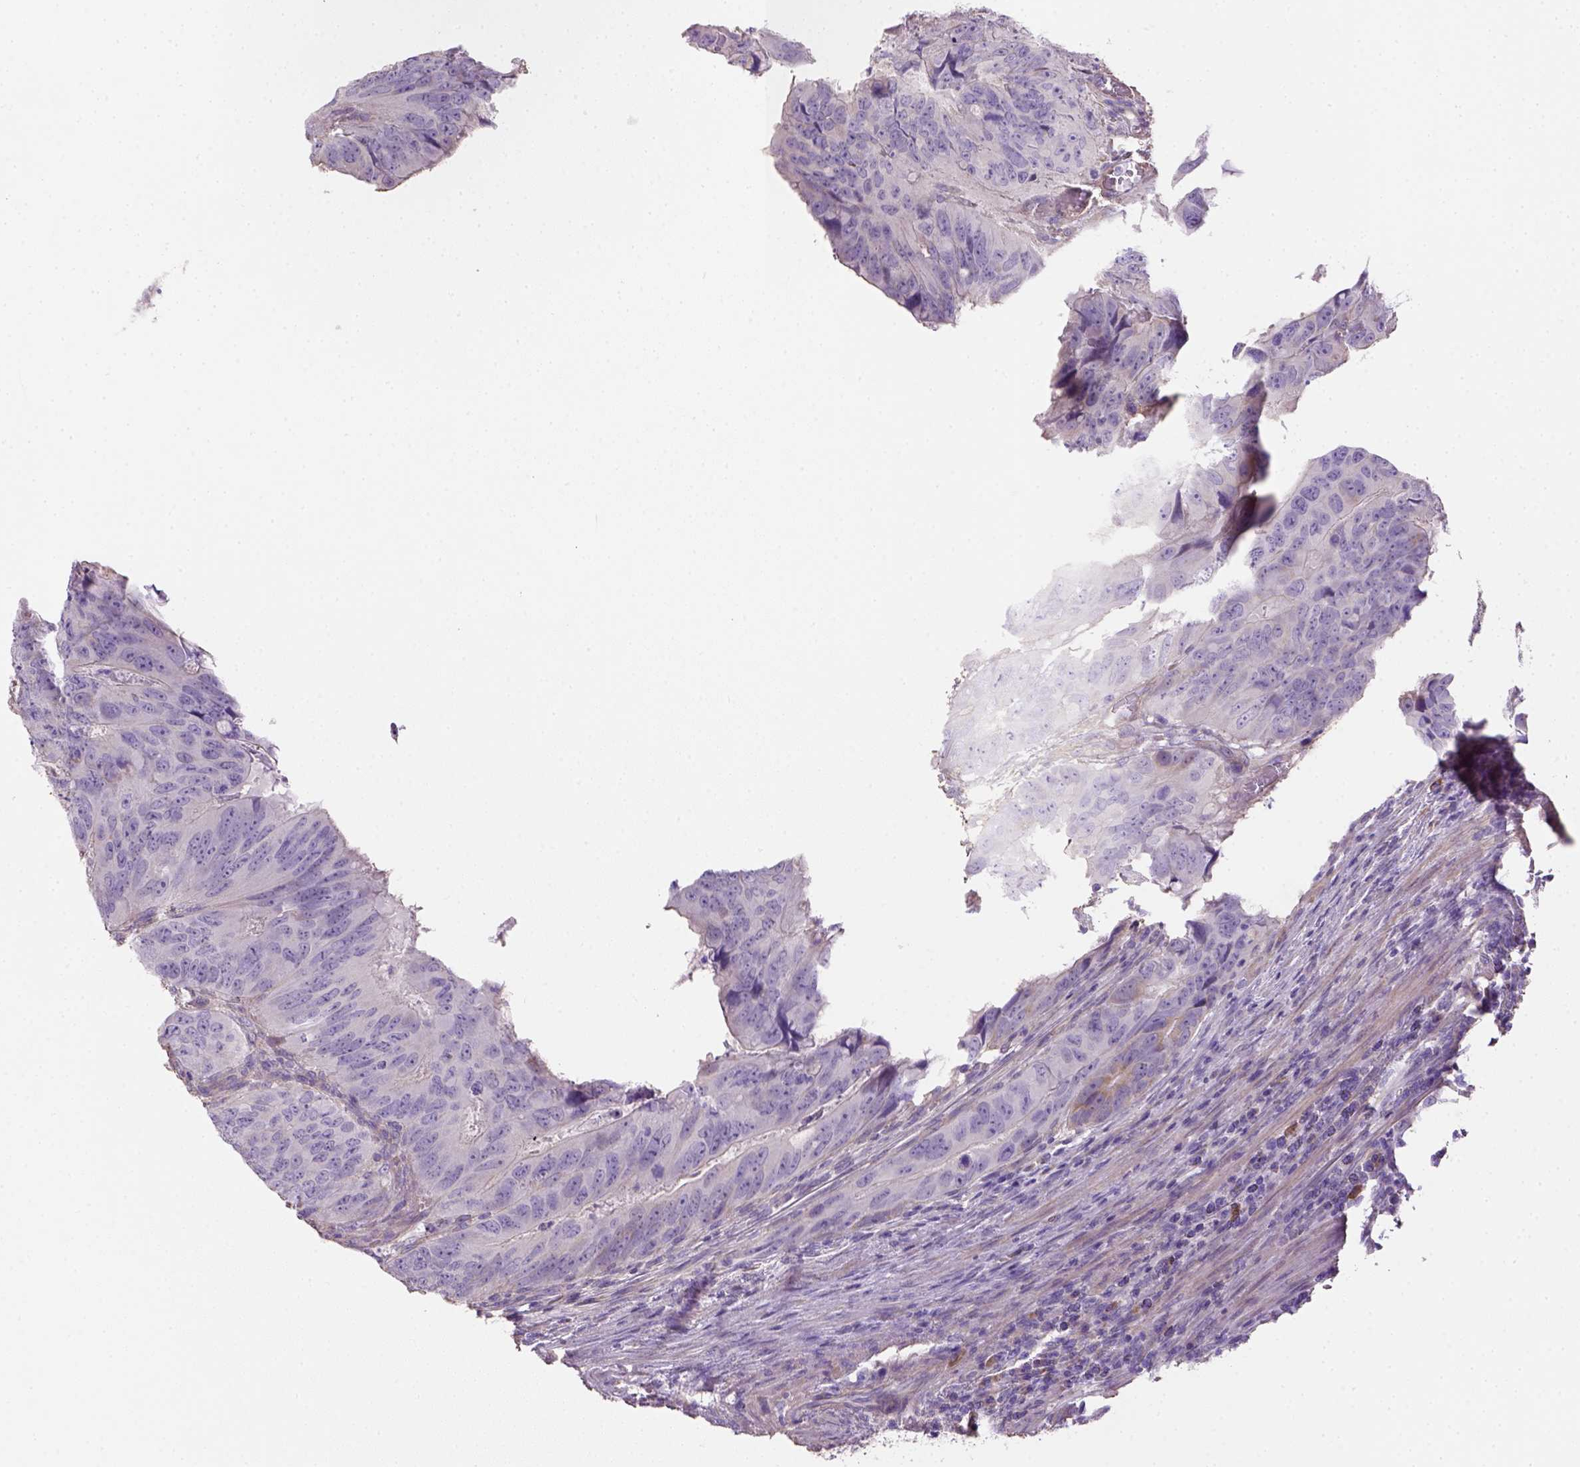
{"staining": {"intensity": "negative", "quantity": "none", "location": "none"}, "tissue": "colorectal cancer", "cell_type": "Tumor cells", "image_type": "cancer", "snomed": [{"axis": "morphology", "description": "Adenocarcinoma, NOS"}, {"axis": "topography", "description": "Colon"}], "caption": "Histopathology image shows no significant protein staining in tumor cells of colorectal adenocarcinoma.", "gene": "HTRA1", "patient": {"sex": "male", "age": 79}}